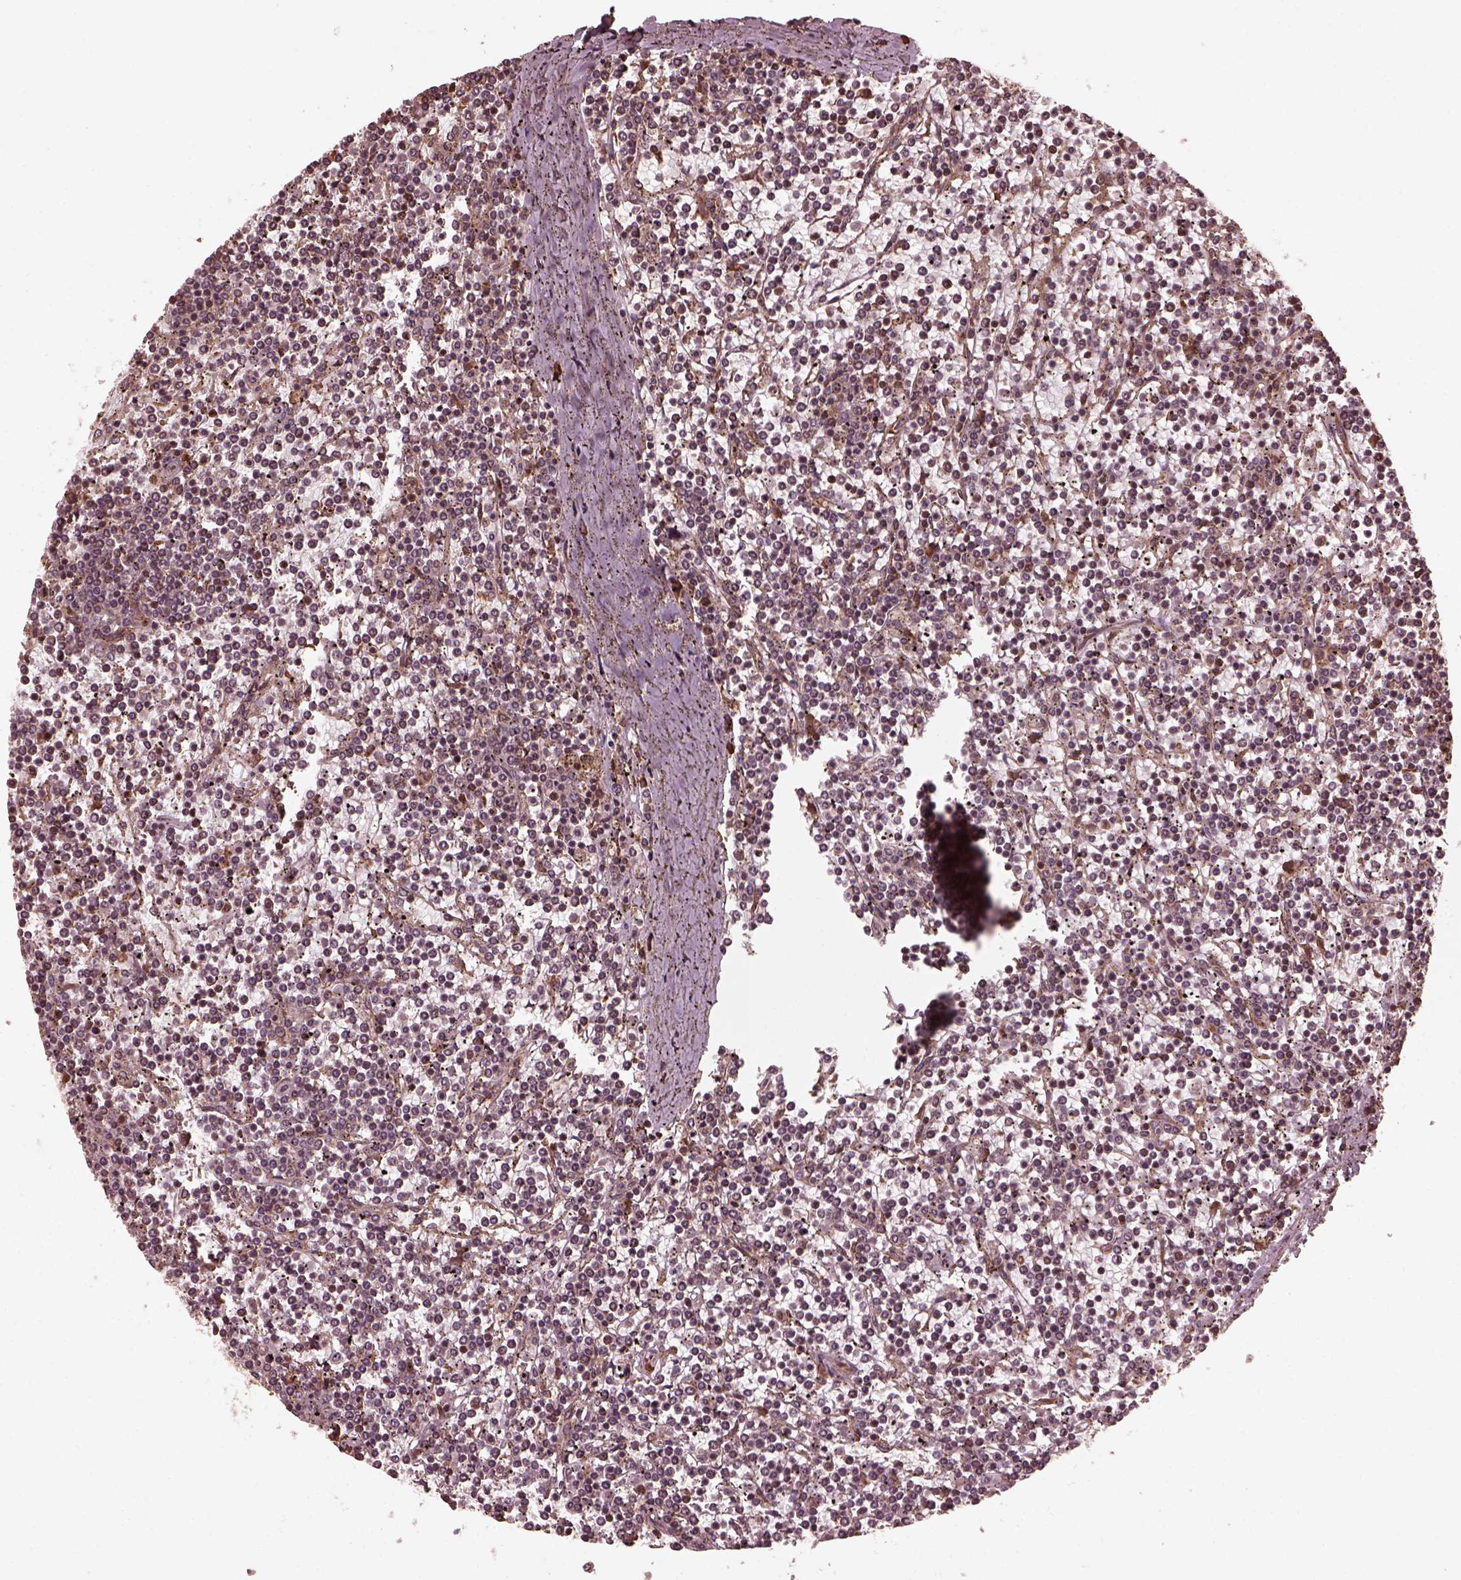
{"staining": {"intensity": "negative", "quantity": "none", "location": "none"}, "tissue": "lymphoma", "cell_type": "Tumor cells", "image_type": "cancer", "snomed": [{"axis": "morphology", "description": "Malignant lymphoma, non-Hodgkin's type, Low grade"}, {"axis": "topography", "description": "Spleen"}], "caption": "The immunohistochemistry (IHC) histopathology image has no significant staining in tumor cells of malignant lymphoma, non-Hodgkin's type (low-grade) tissue.", "gene": "ZNF292", "patient": {"sex": "female", "age": 19}}